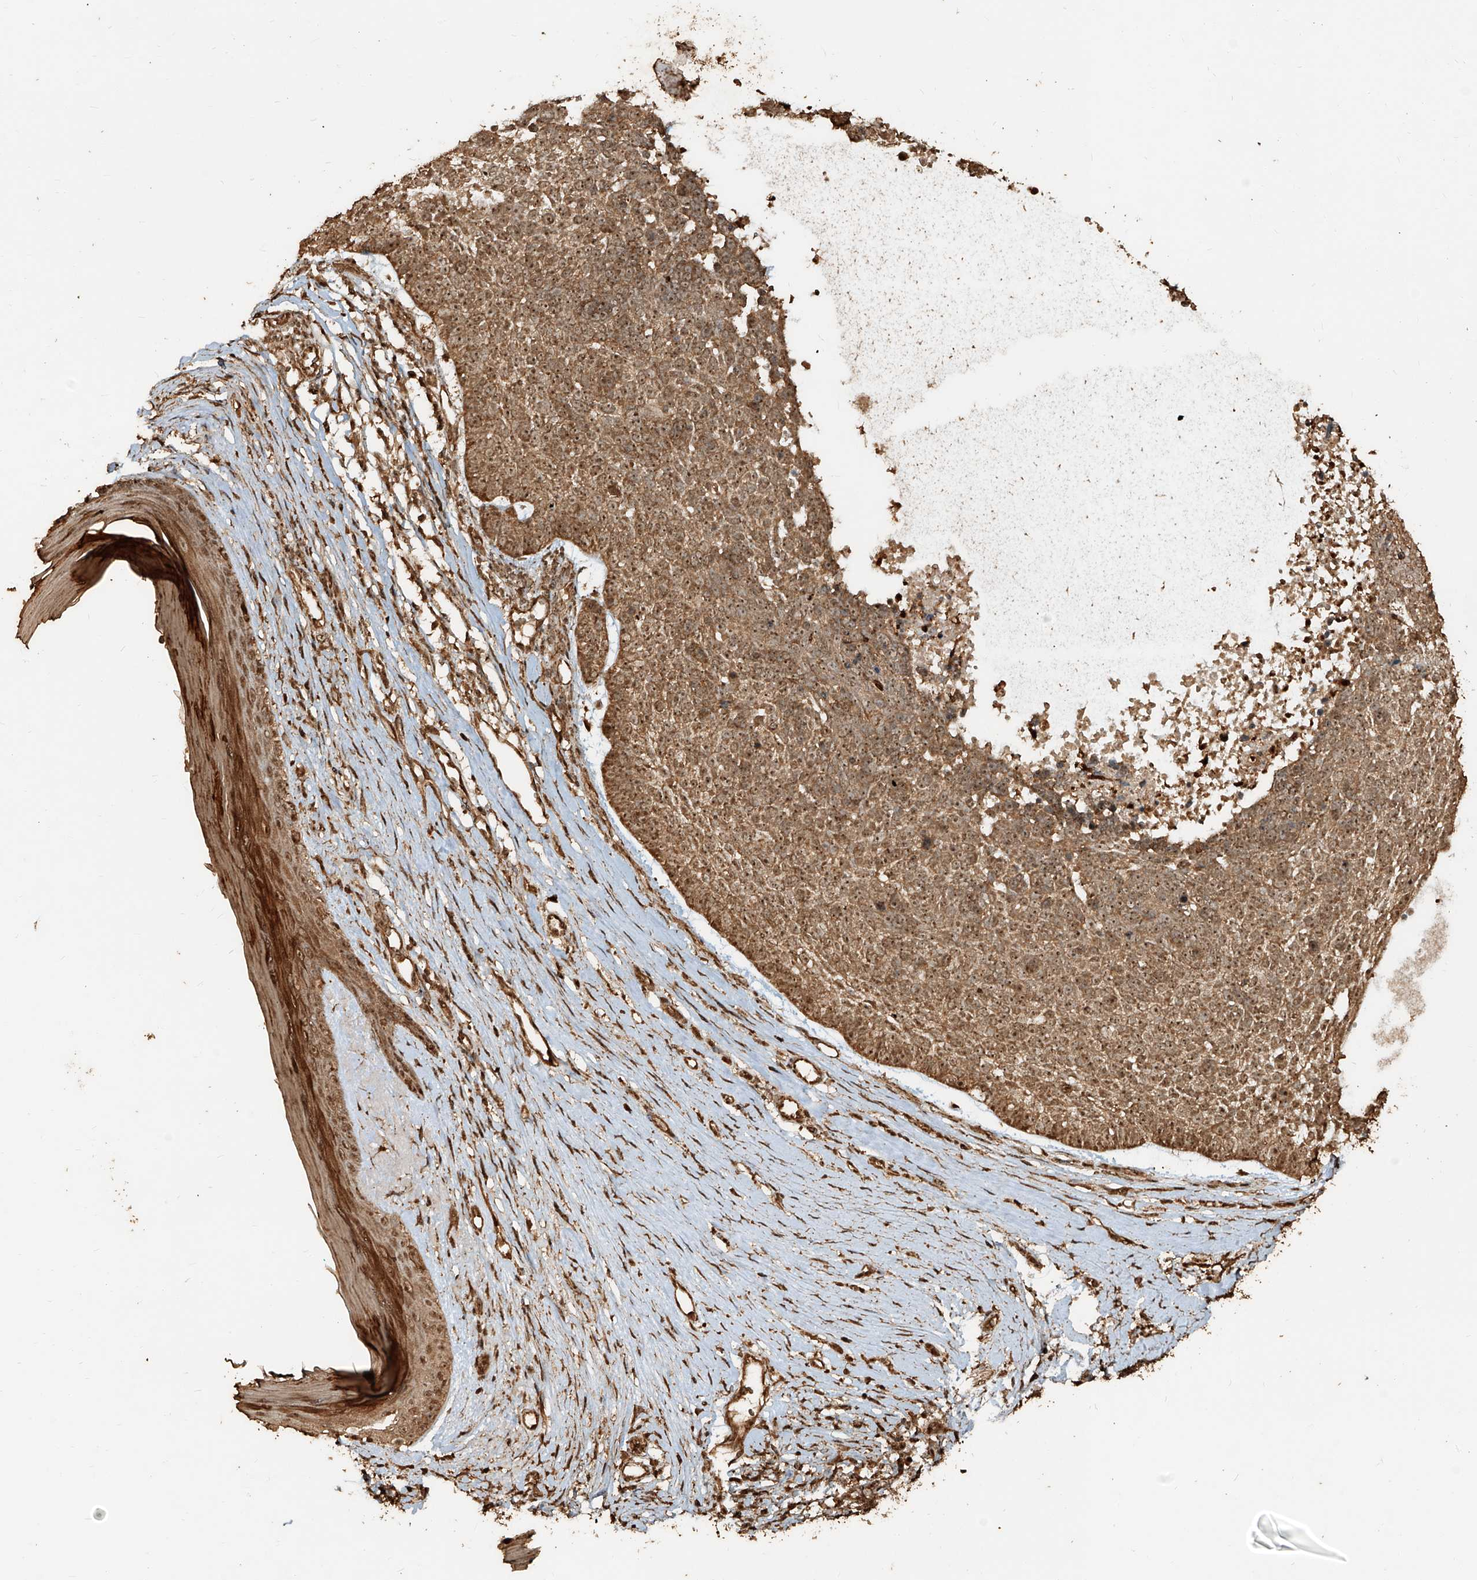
{"staining": {"intensity": "moderate", "quantity": ">75%", "location": "cytoplasmic/membranous,nuclear"}, "tissue": "skin cancer", "cell_type": "Tumor cells", "image_type": "cancer", "snomed": [{"axis": "morphology", "description": "Basal cell carcinoma"}, {"axis": "topography", "description": "Skin"}], "caption": "Basal cell carcinoma (skin) stained for a protein demonstrates moderate cytoplasmic/membranous and nuclear positivity in tumor cells.", "gene": "ZNF660", "patient": {"sex": "female", "age": 81}}